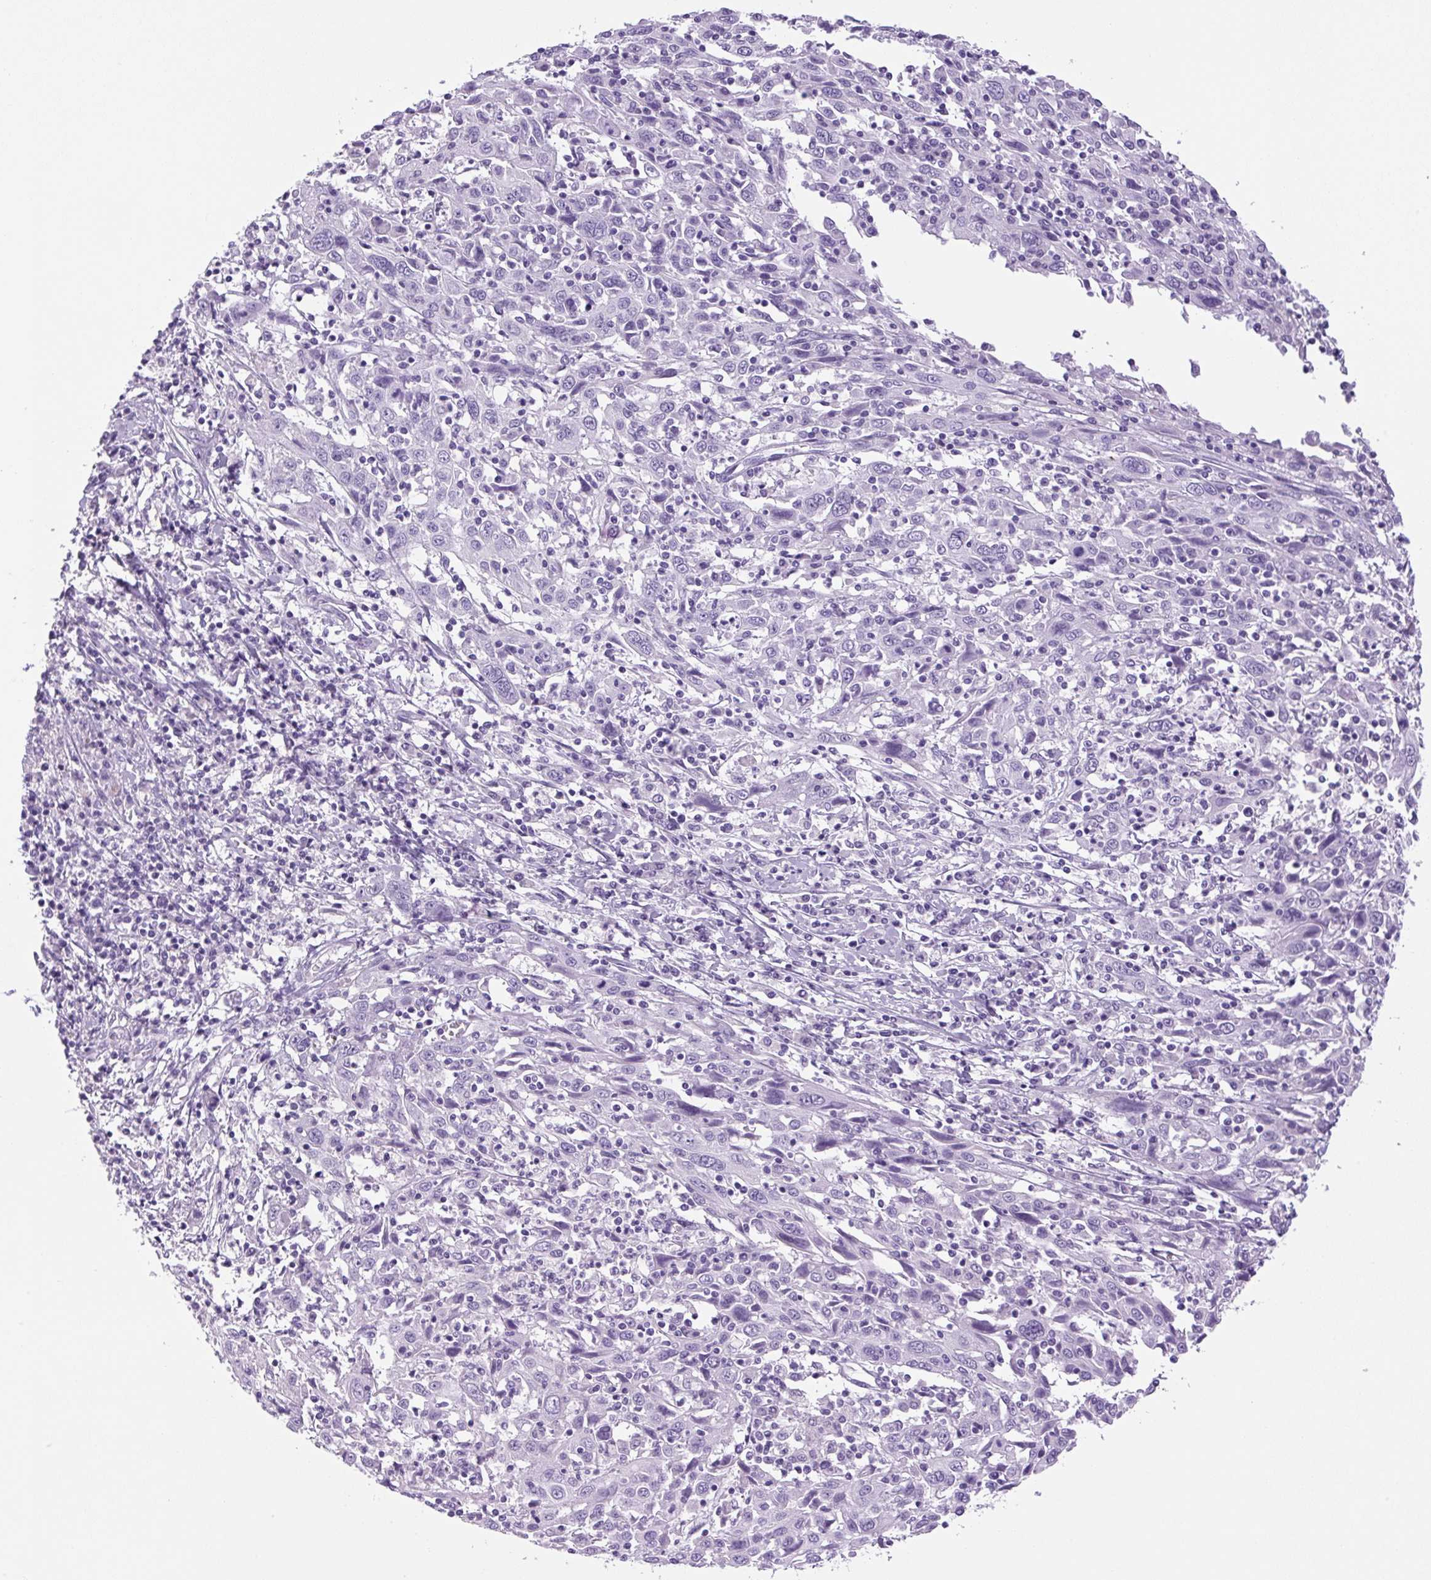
{"staining": {"intensity": "negative", "quantity": "none", "location": "none"}, "tissue": "cervical cancer", "cell_type": "Tumor cells", "image_type": "cancer", "snomed": [{"axis": "morphology", "description": "Squamous cell carcinoma, NOS"}, {"axis": "topography", "description": "Cervix"}], "caption": "The micrograph demonstrates no staining of tumor cells in cervical squamous cell carcinoma.", "gene": "PRRT1", "patient": {"sex": "female", "age": 46}}